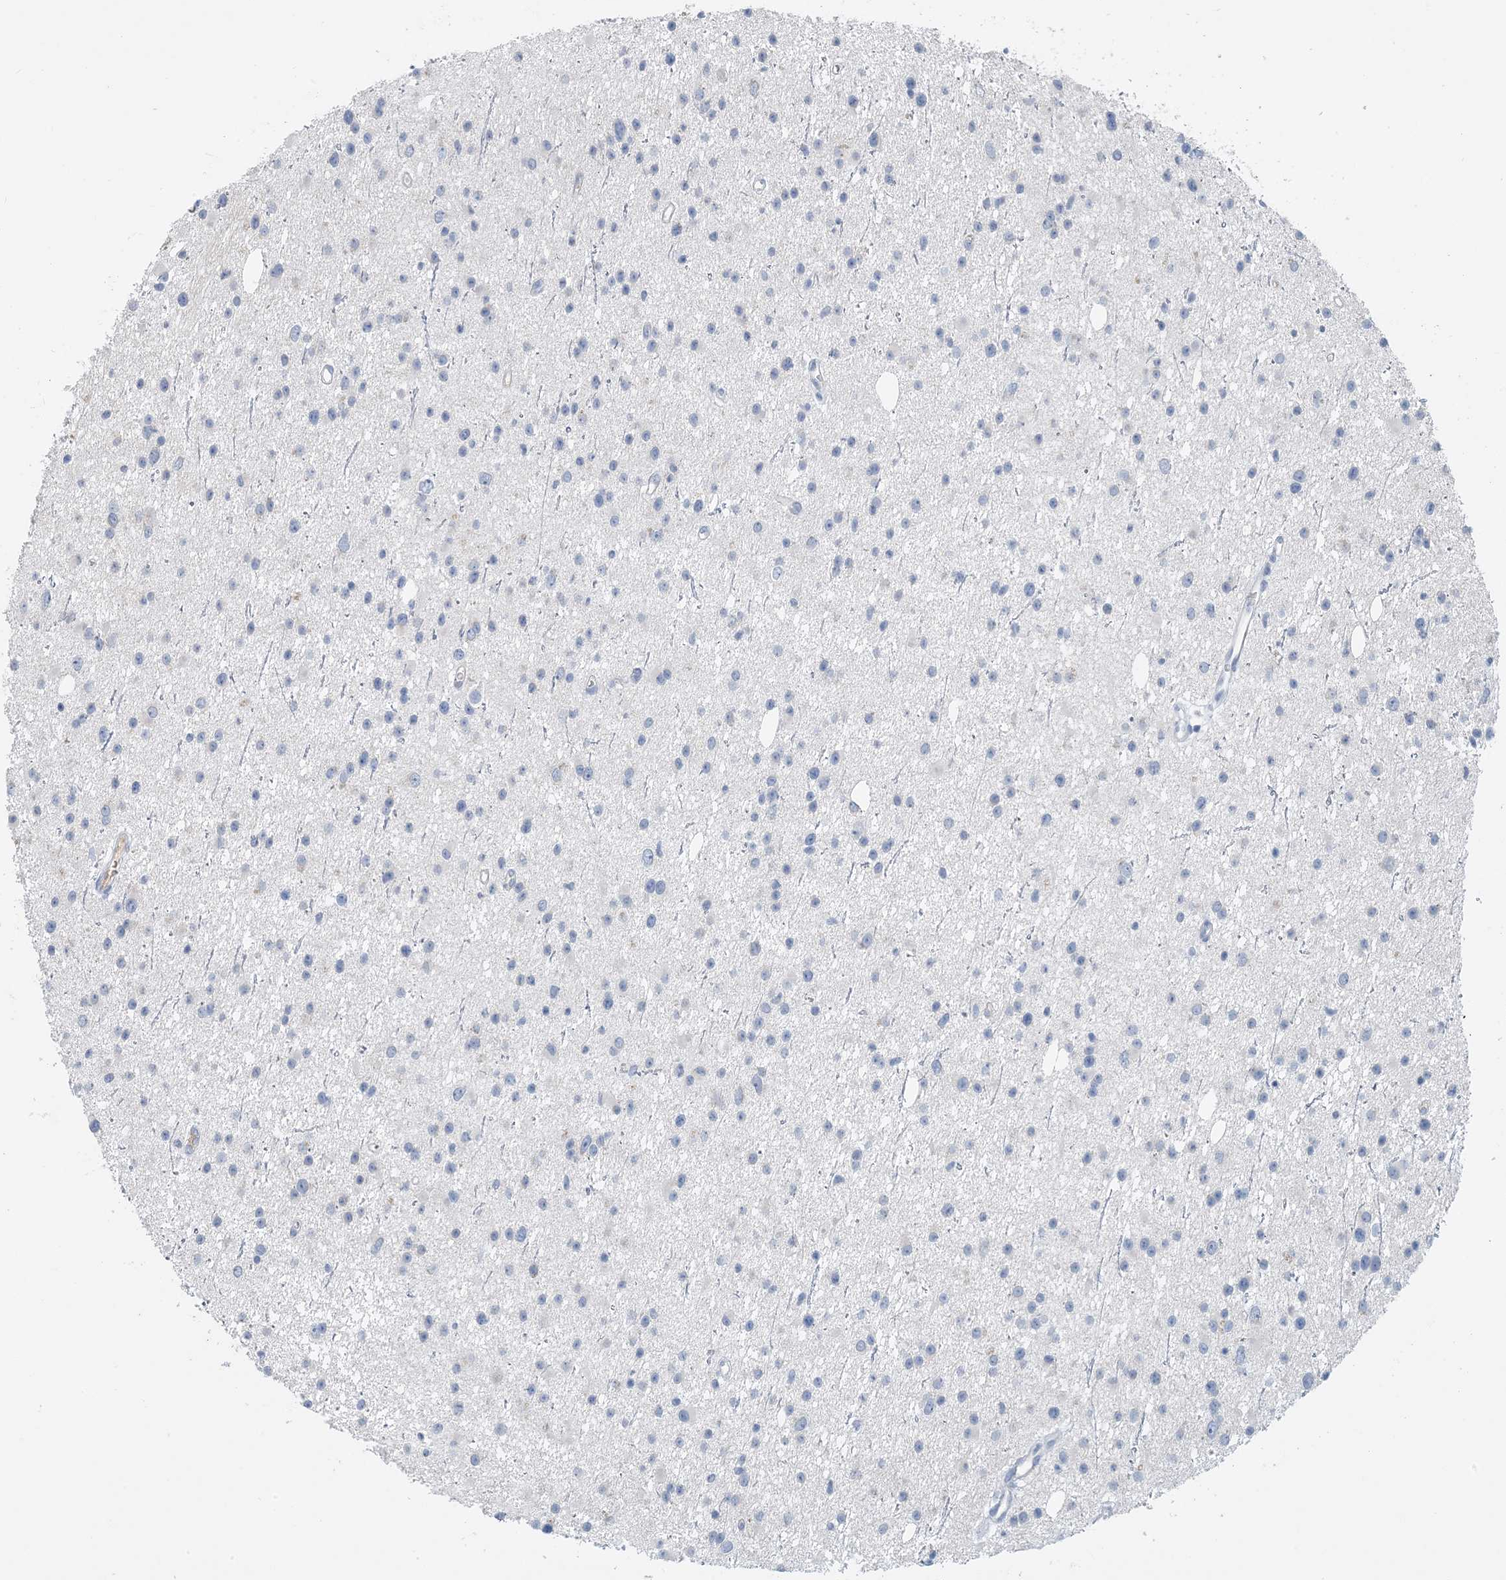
{"staining": {"intensity": "negative", "quantity": "none", "location": "none"}, "tissue": "glioma", "cell_type": "Tumor cells", "image_type": "cancer", "snomed": [{"axis": "morphology", "description": "Glioma, malignant, Low grade"}, {"axis": "topography", "description": "Cerebral cortex"}], "caption": "DAB (3,3'-diaminobenzidine) immunohistochemical staining of glioma shows no significant expression in tumor cells.", "gene": "CTRL", "patient": {"sex": "female", "age": 39}}